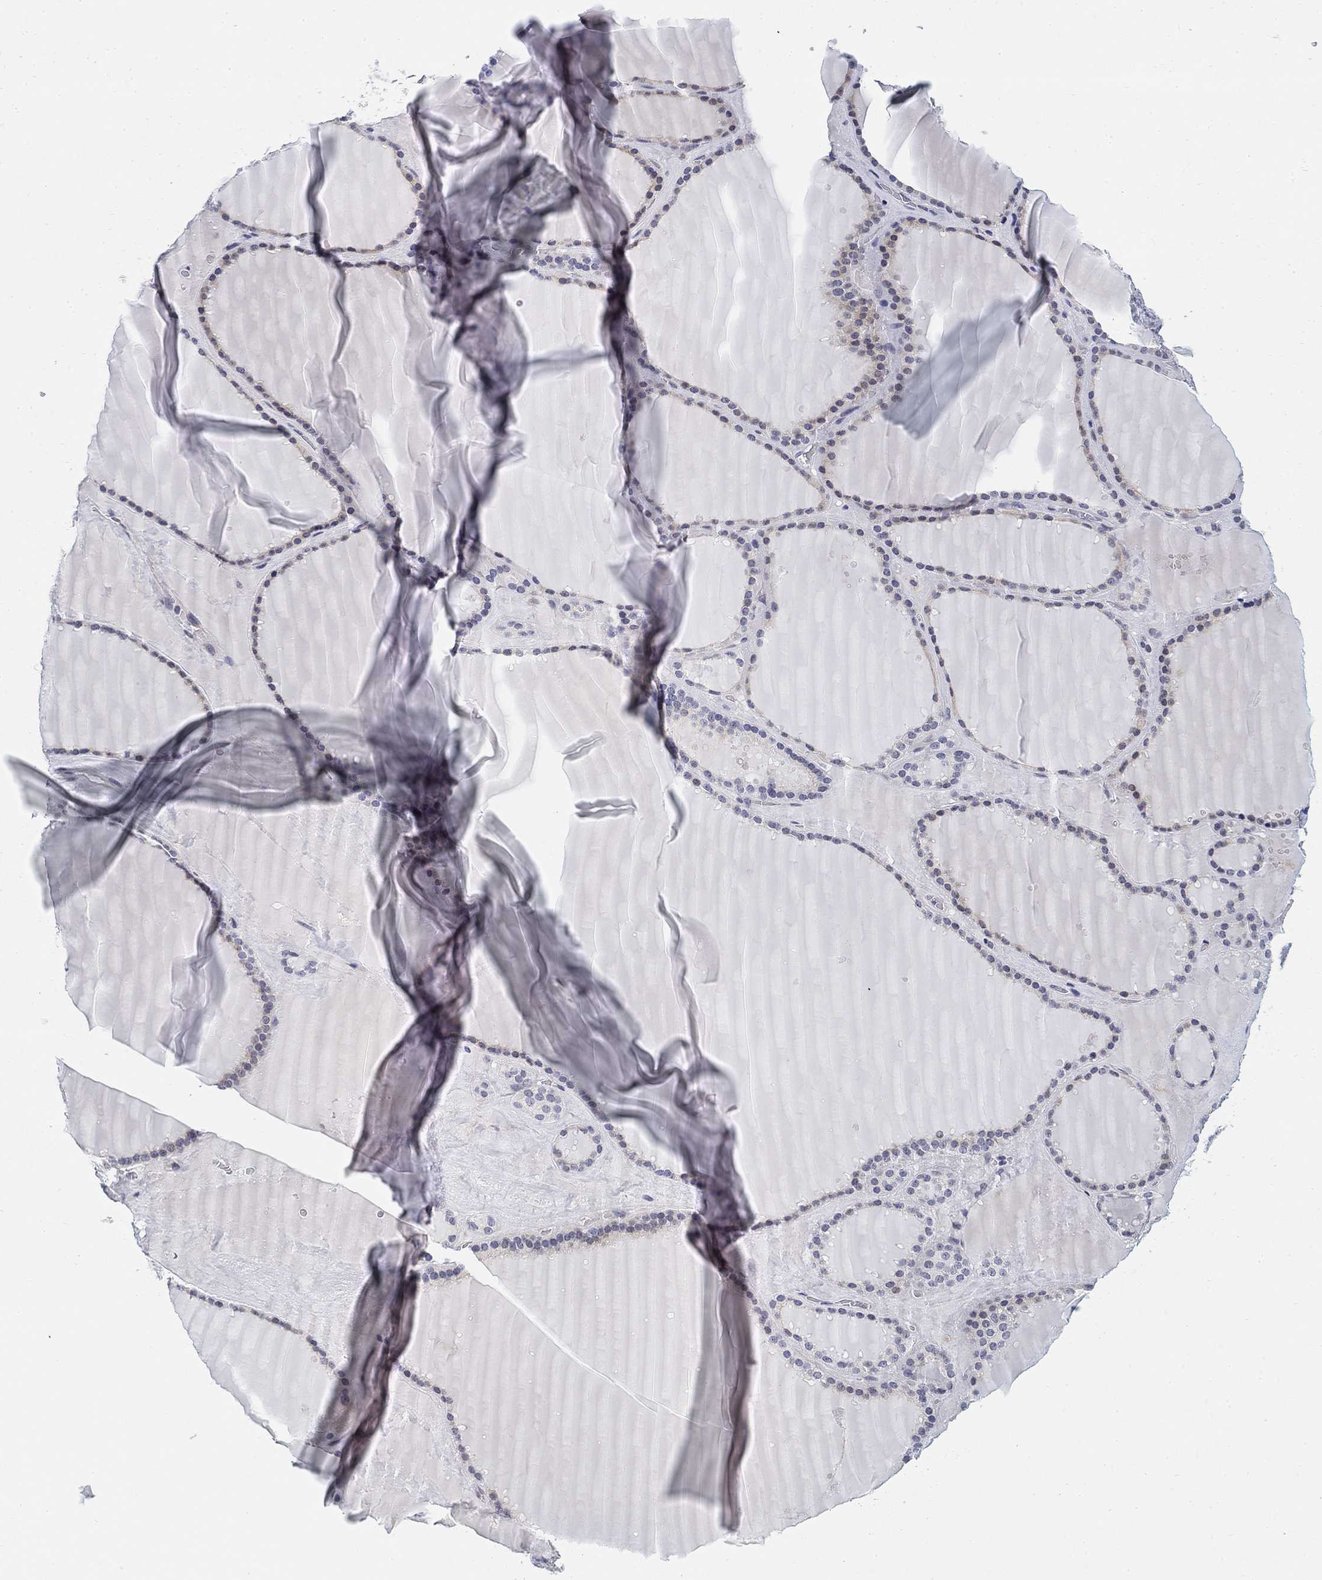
{"staining": {"intensity": "negative", "quantity": "none", "location": "none"}, "tissue": "thyroid gland", "cell_type": "Glandular cells", "image_type": "normal", "snomed": [{"axis": "morphology", "description": "Normal tissue, NOS"}, {"axis": "topography", "description": "Thyroid gland"}], "caption": "This is a image of immunohistochemistry (IHC) staining of normal thyroid gland, which shows no expression in glandular cells.", "gene": "SLC2A5", "patient": {"sex": "male", "age": 63}}